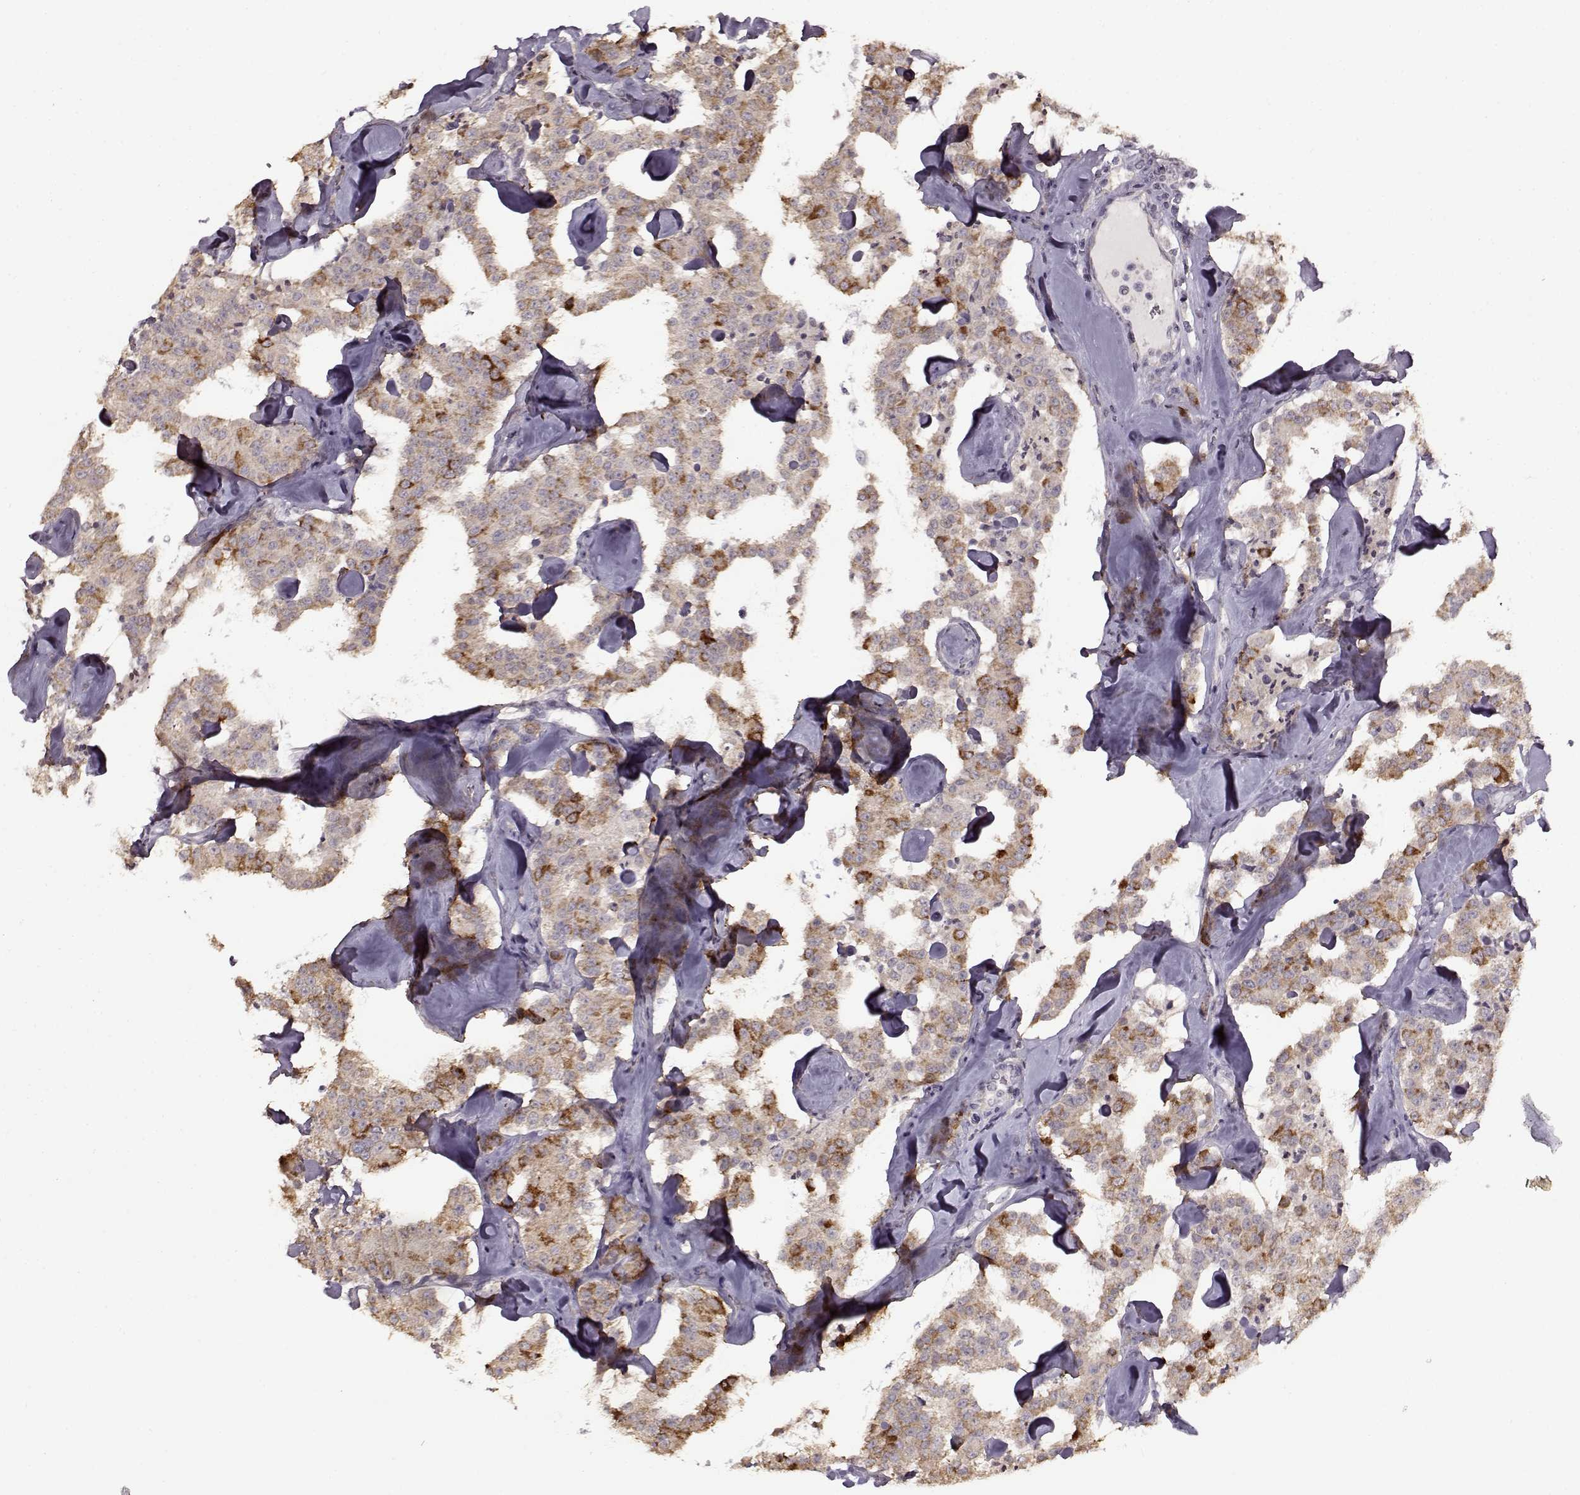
{"staining": {"intensity": "strong", "quantity": "<25%", "location": "cytoplasmic/membranous"}, "tissue": "carcinoid", "cell_type": "Tumor cells", "image_type": "cancer", "snomed": [{"axis": "morphology", "description": "Carcinoid, malignant, NOS"}, {"axis": "topography", "description": "Pancreas"}], "caption": "Human carcinoid (malignant) stained for a protein (brown) shows strong cytoplasmic/membranous positive staining in about <25% of tumor cells.", "gene": "FSHB", "patient": {"sex": "male", "age": 41}}